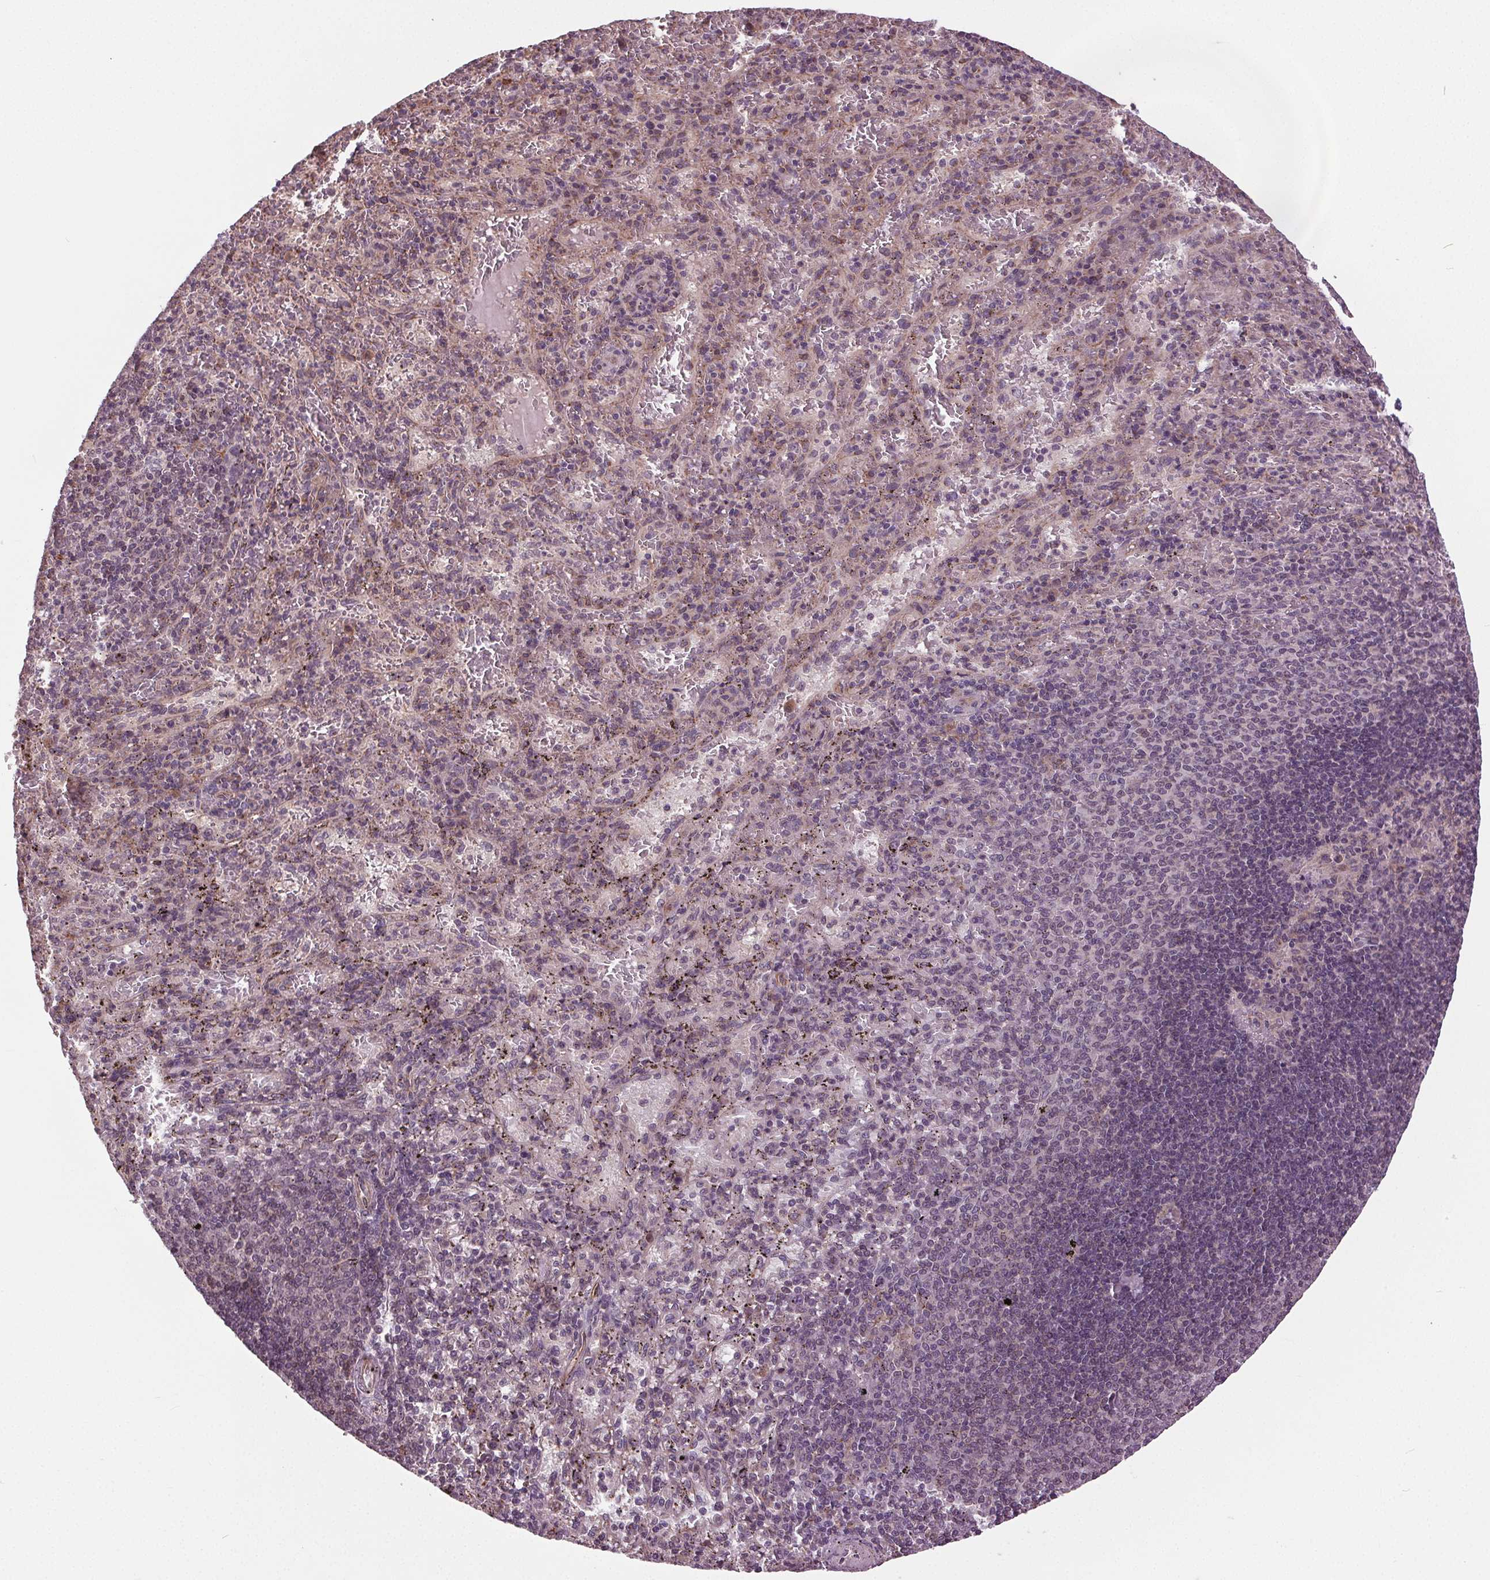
{"staining": {"intensity": "negative", "quantity": "none", "location": "none"}, "tissue": "spleen", "cell_type": "Cells in red pulp", "image_type": "normal", "snomed": [{"axis": "morphology", "description": "Normal tissue, NOS"}, {"axis": "topography", "description": "Spleen"}], "caption": "Photomicrograph shows no significant protein staining in cells in red pulp of benign spleen.", "gene": "BSDC1", "patient": {"sex": "male", "age": 57}}